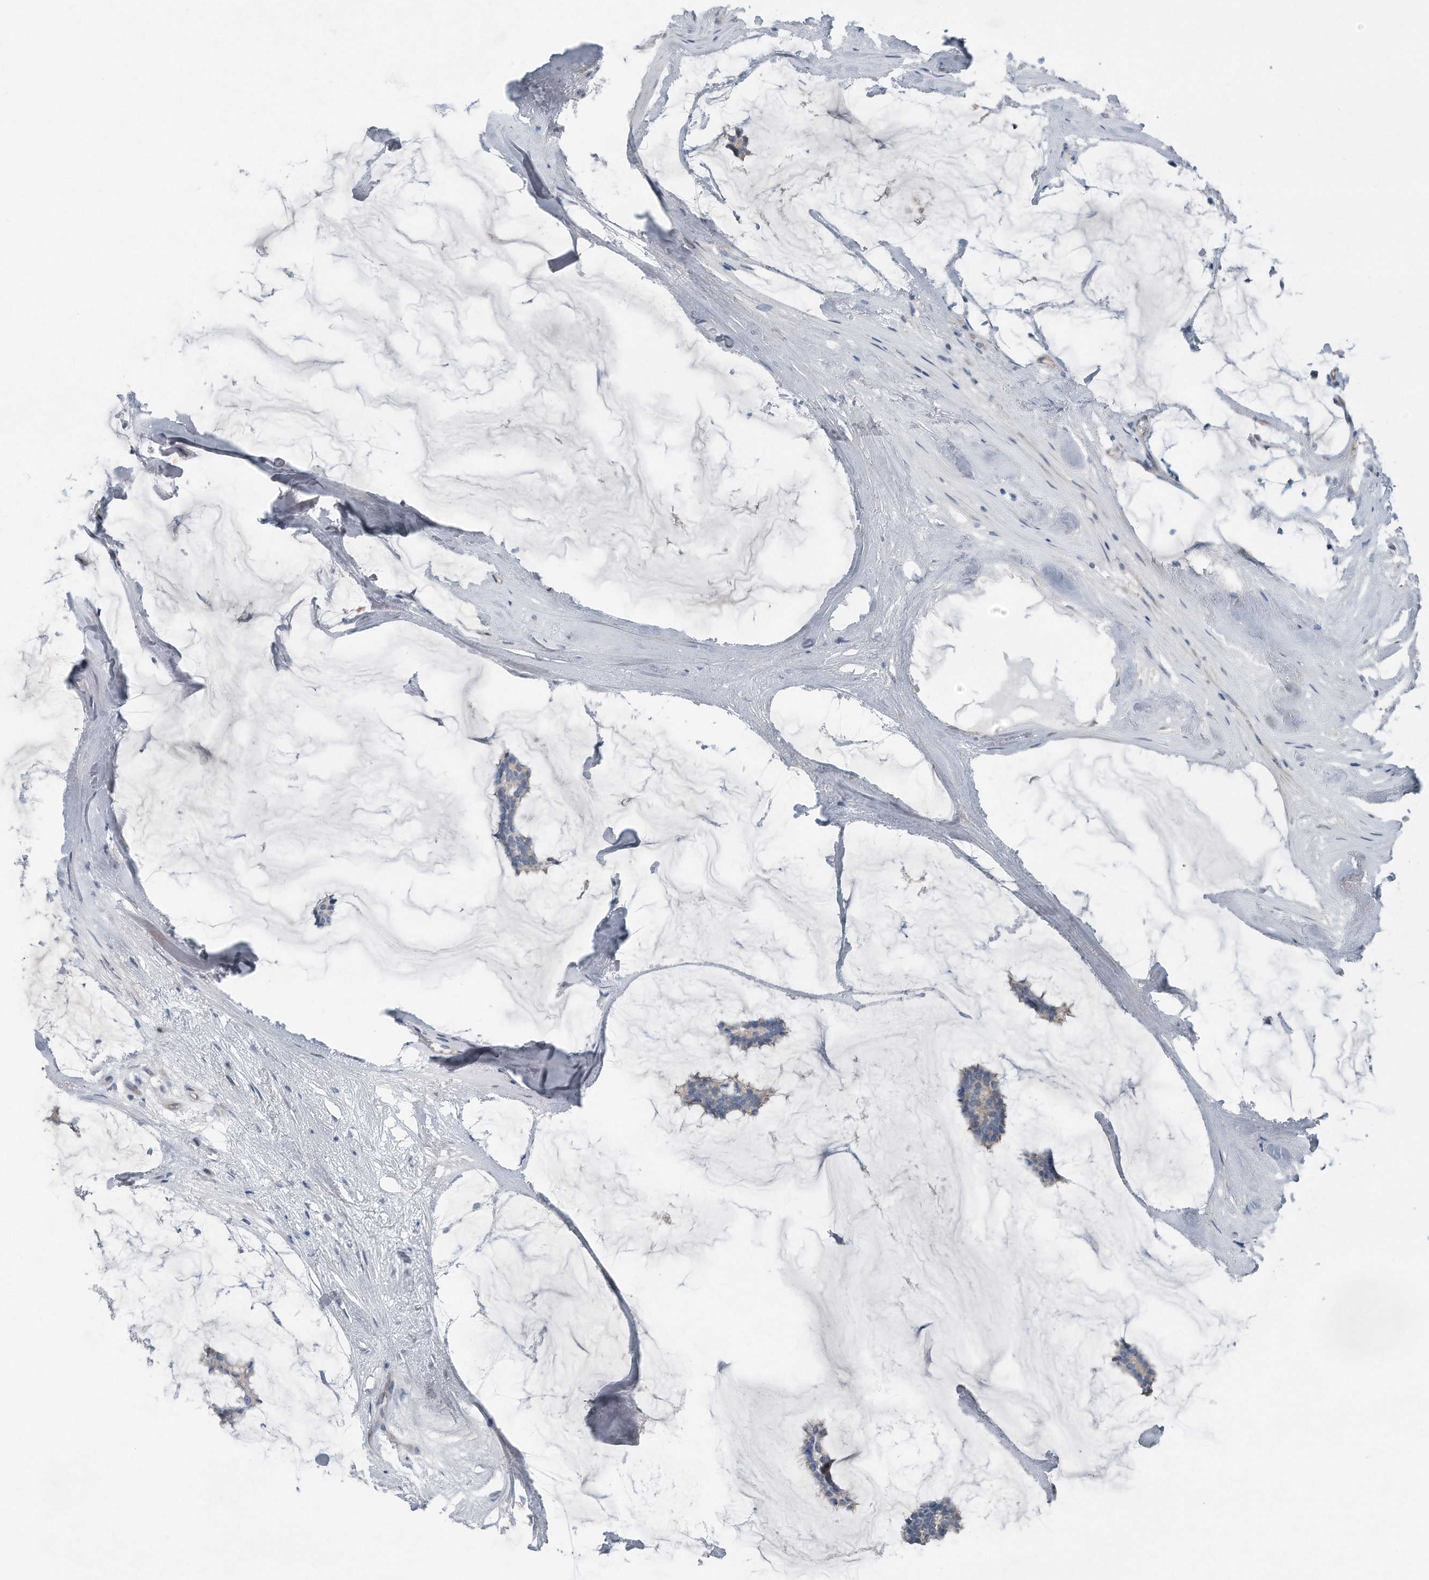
{"staining": {"intensity": "negative", "quantity": "none", "location": "none"}, "tissue": "breast cancer", "cell_type": "Tumor cells", "image_type": "cancer", "snomed": [{"axis": "morphology", "description": "Duct carcinoma"}, {"axis": "topography", "description": "Breast"}], "caption": "A photomicrograph of human breast cancer is negative for staining in tumor cells.", "gene": "YRDC", "patient": {"sex": "female", "age": 93}}